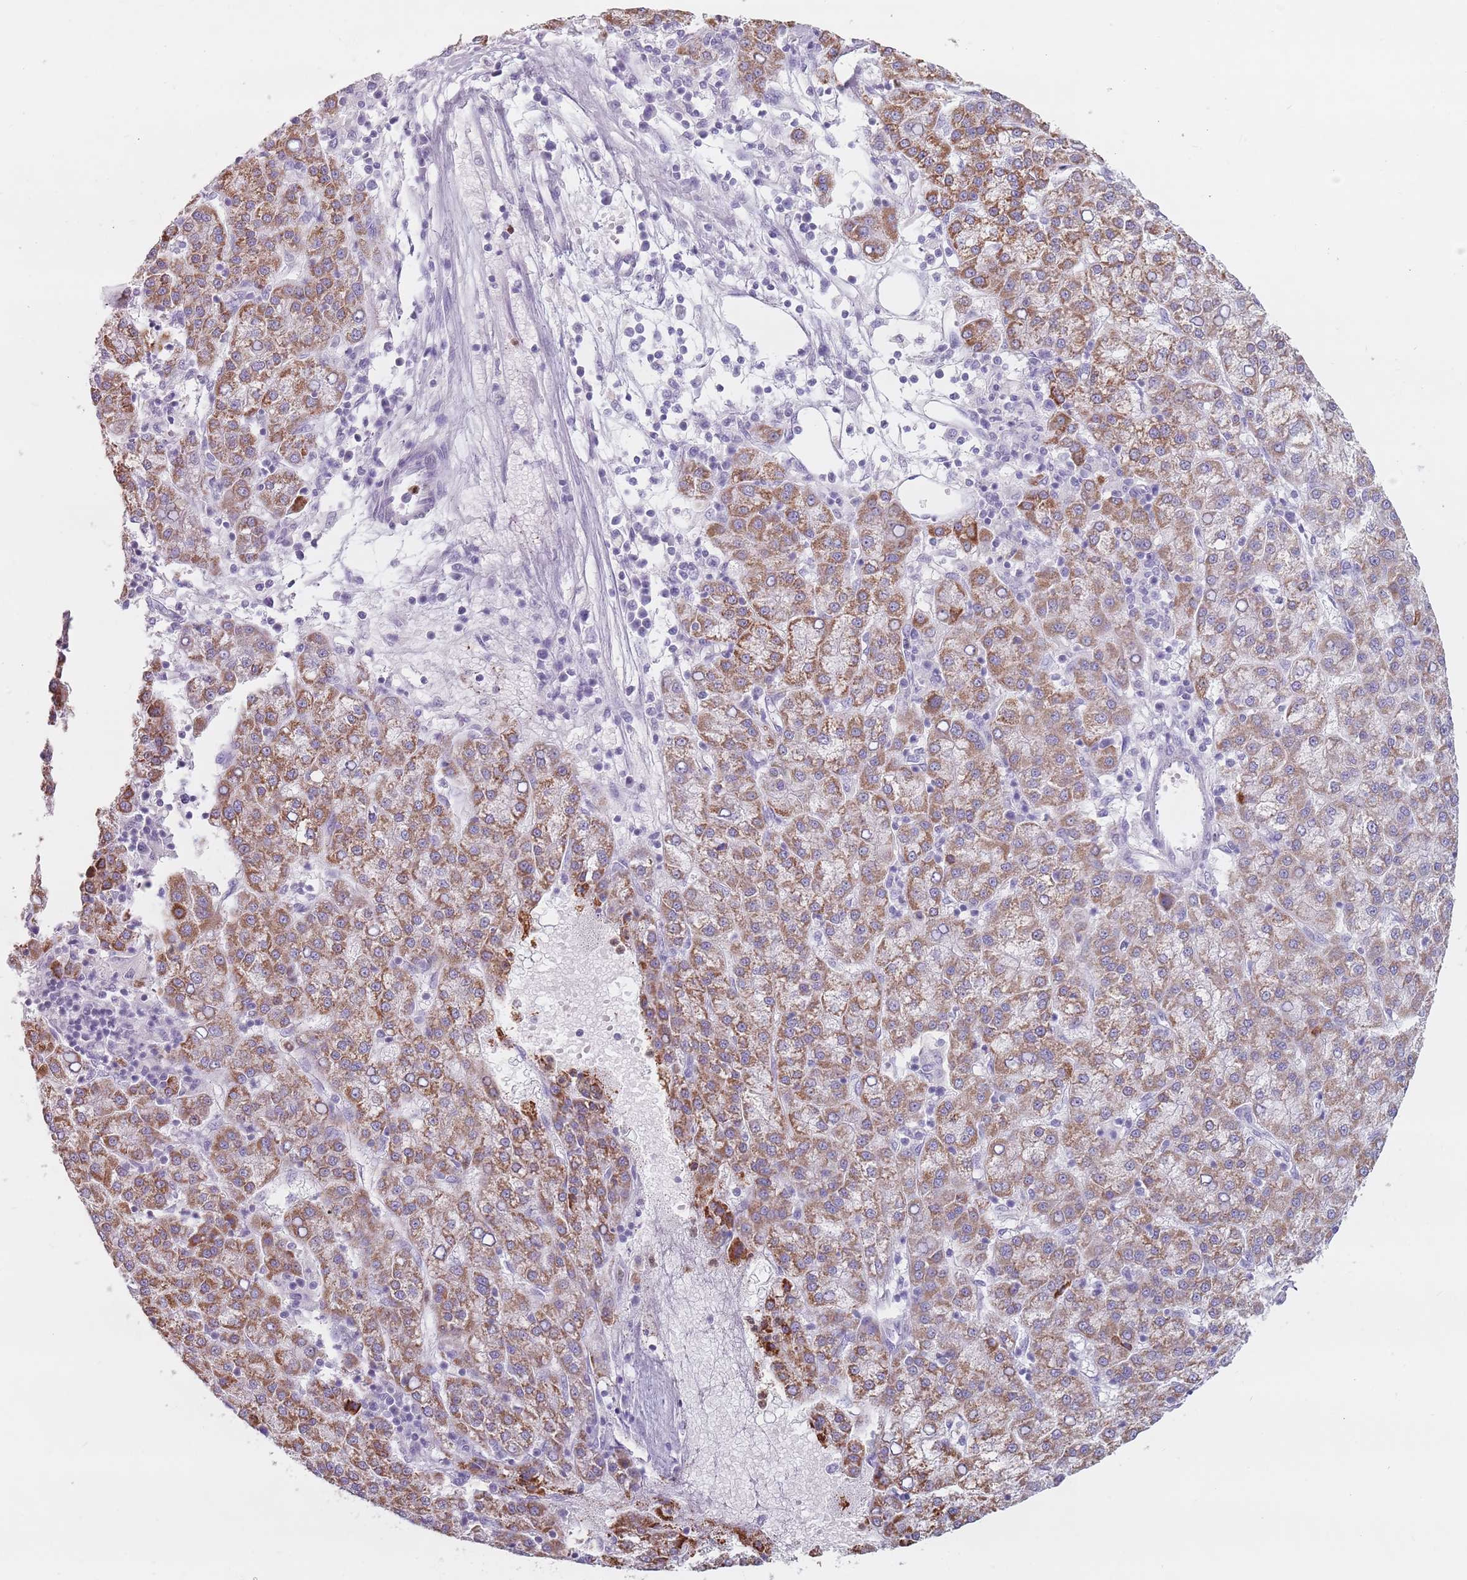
{"staining": {"intensity": "moderate", "quantity": ">75%", "location": "cytoplasmic/membranous"}, "tissue": "liver cancer", "cell_type": "Tumor cells", "image_type": "cancer", "snomed": [{"axis": "morphology", "description": "Carcinoma, Hepatocellular, NOS"}, {"axis": "topography", "description": "Liver"}], "caption": "Moderate cytoplasmic/membranous protein staining is identified in about >75% of tumor cells in hepatocellular carcinoma (liver).", "gene": "ZNF584", "patient": {"sex": "female", "age": 58}}